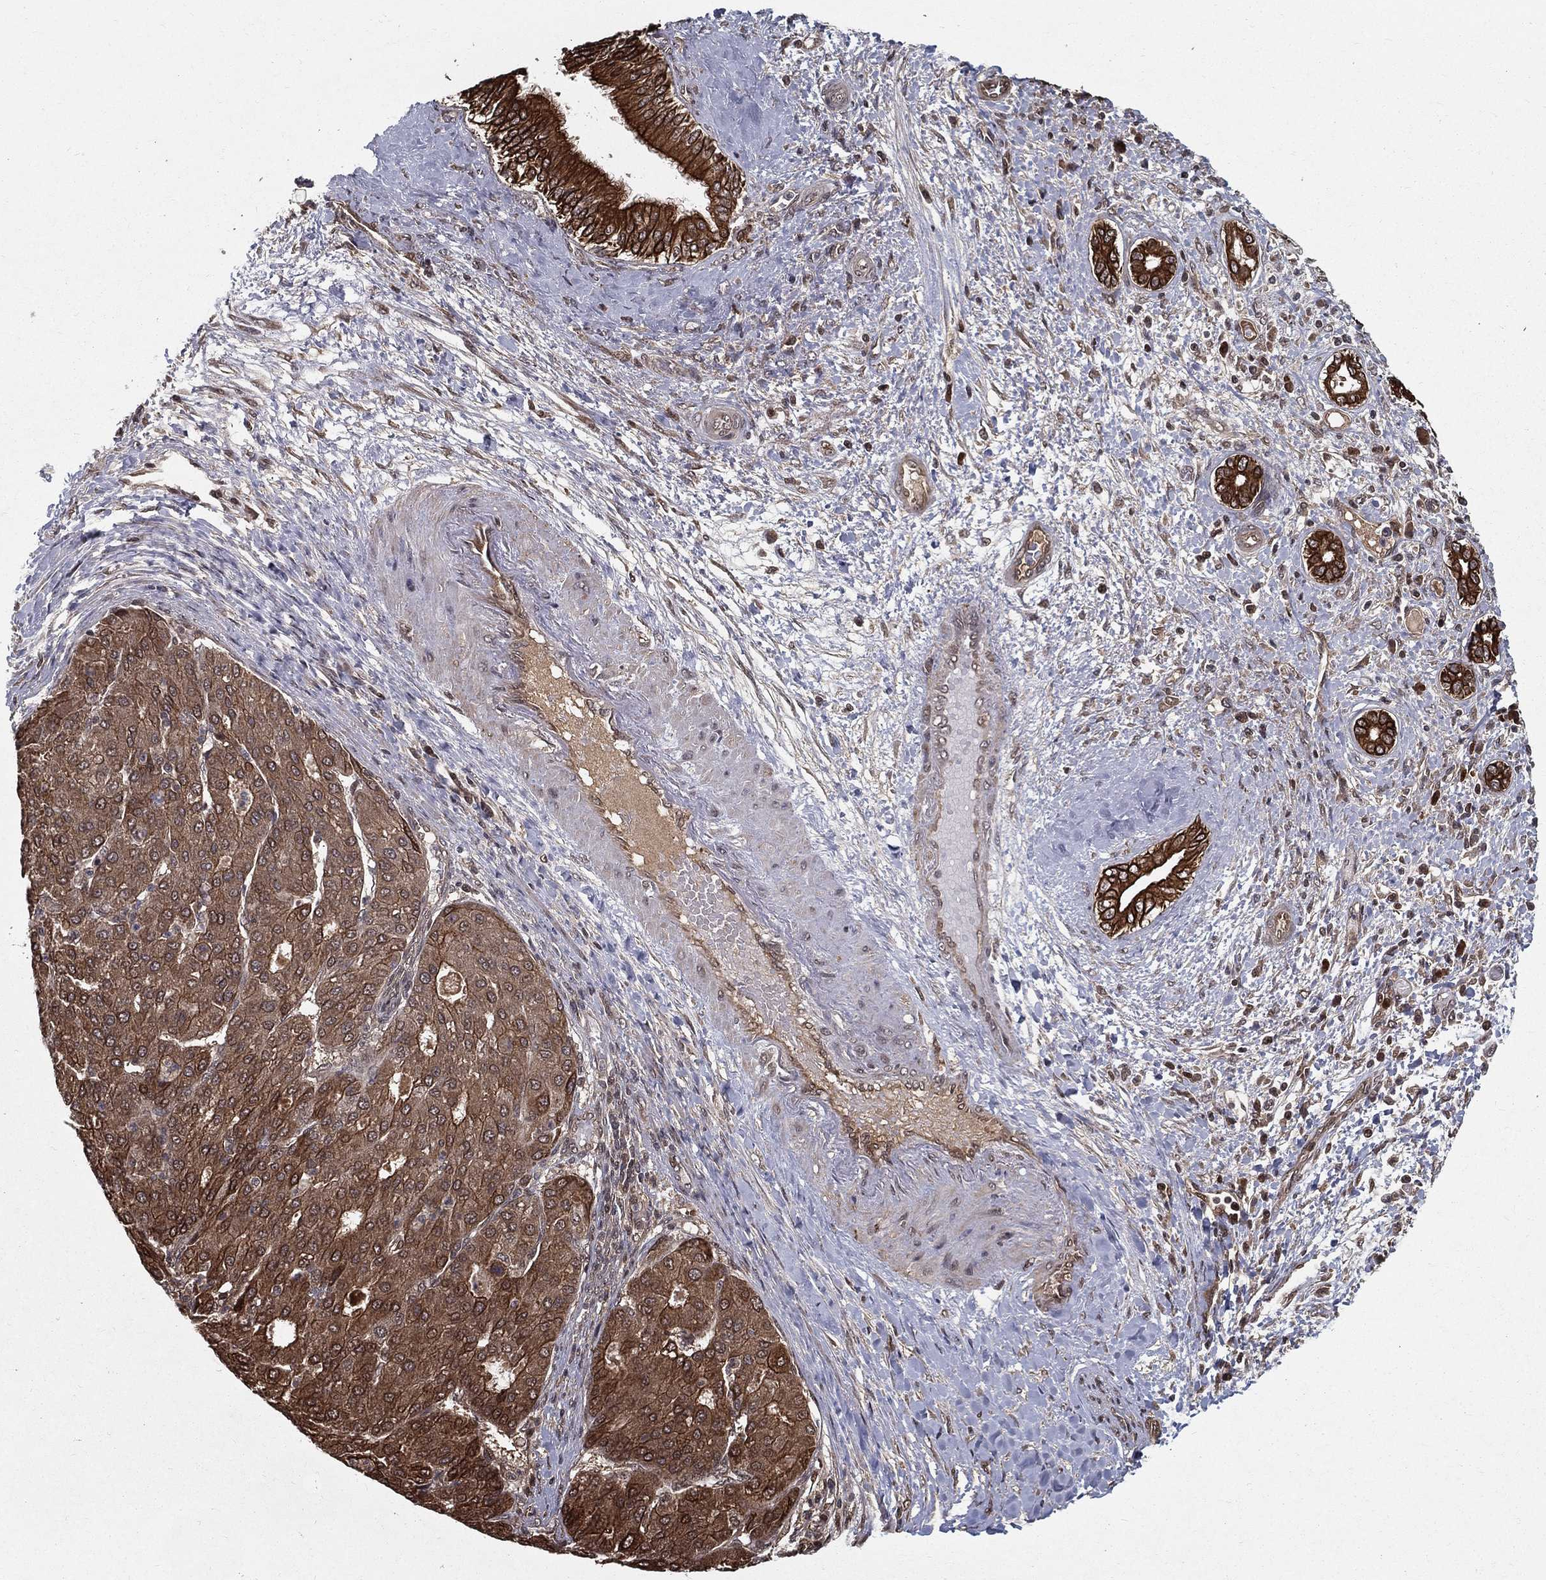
{"staining": {"intensity": "moderate", "quantity": ">75%", "location": "cytoplasmic/membranous"}, "tissue": "liver cancer", "cell_type": "Tumor cells", "image_type": "cancer", "snomed": [{"axis": "morphology", "description": "Carcinoma, Hepatocellular, NOS"}, {"axis": "topography", "description": "Liver"}], "caption": "DAB (3,3'-diaminobenzidine) immunohistochemical staining of human liver cancer (hepatocellular carcinoma) demonstrates moderate cytoplasmic/membranous protein positivity in approximately >75% of tumor cells. Immunohistochemistry stains the protein of interest in brown and the nuclei are stained blue.", "gene": "SLC6A6", "patient": {"sex": "male", "age": 65}}